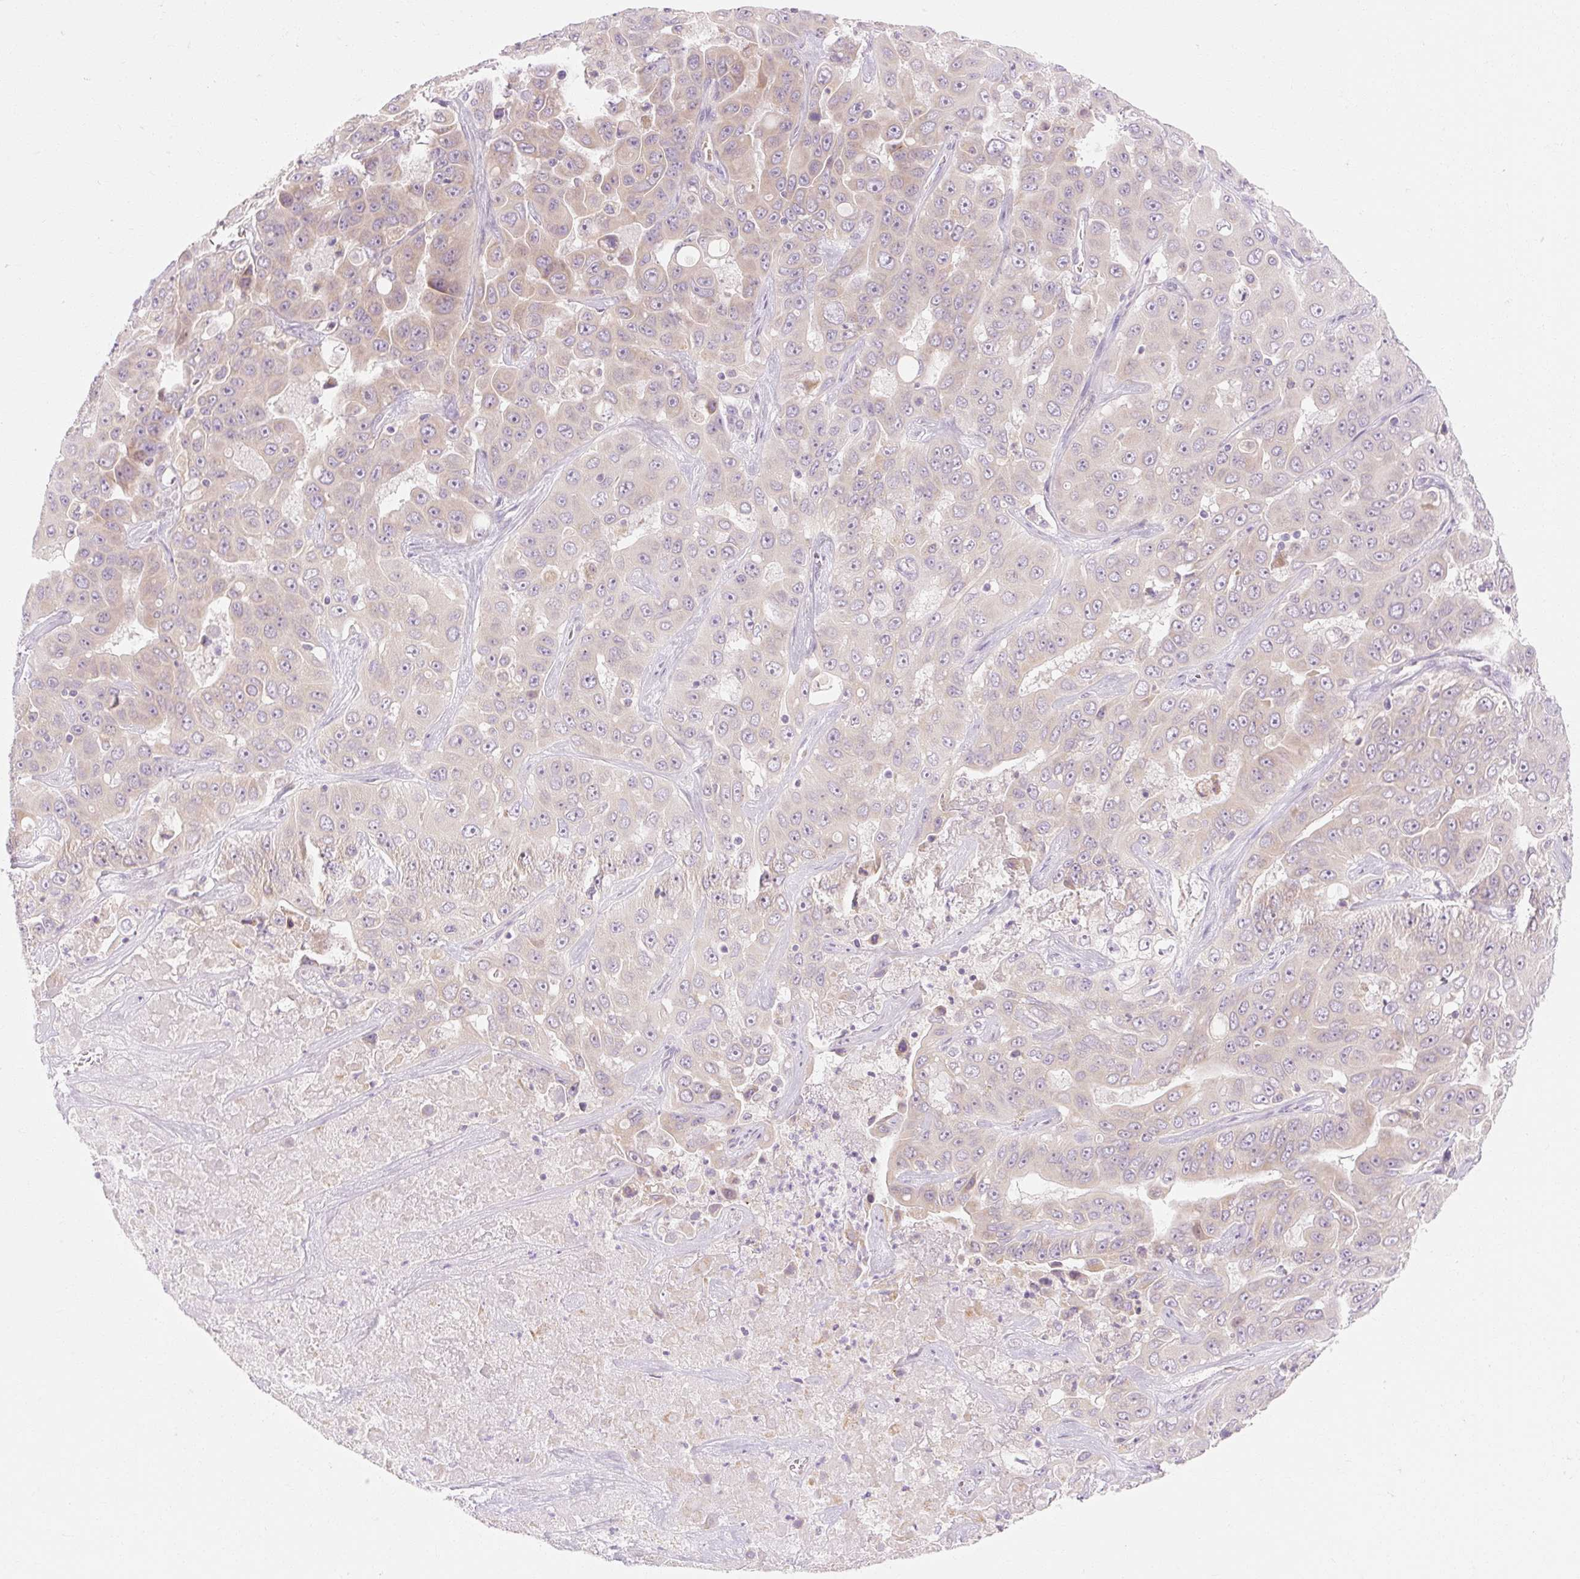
{"staining": {"intensity": "weak", "quantity": "25%-75%", "location": "cytoplasmic/membranous"}, "tissue": "liver cancer", "cell_type": "Tumor cells", "image_type": "cancer", "snomed": [{"axis": "morphology", "description": "Cholangiocarcinoma"}, {"axis": "topography", "description": "Liver"}], "caption": "Weak cytoplasmic/membranous protein expression is present in approximately 25%-75% of tumor cells in liver cholangiocarcinoma. (IHC, brightfield microscopy, high magnification).", "gene": "MYO1D", "patient": {"sex": "female", "age": 52}}